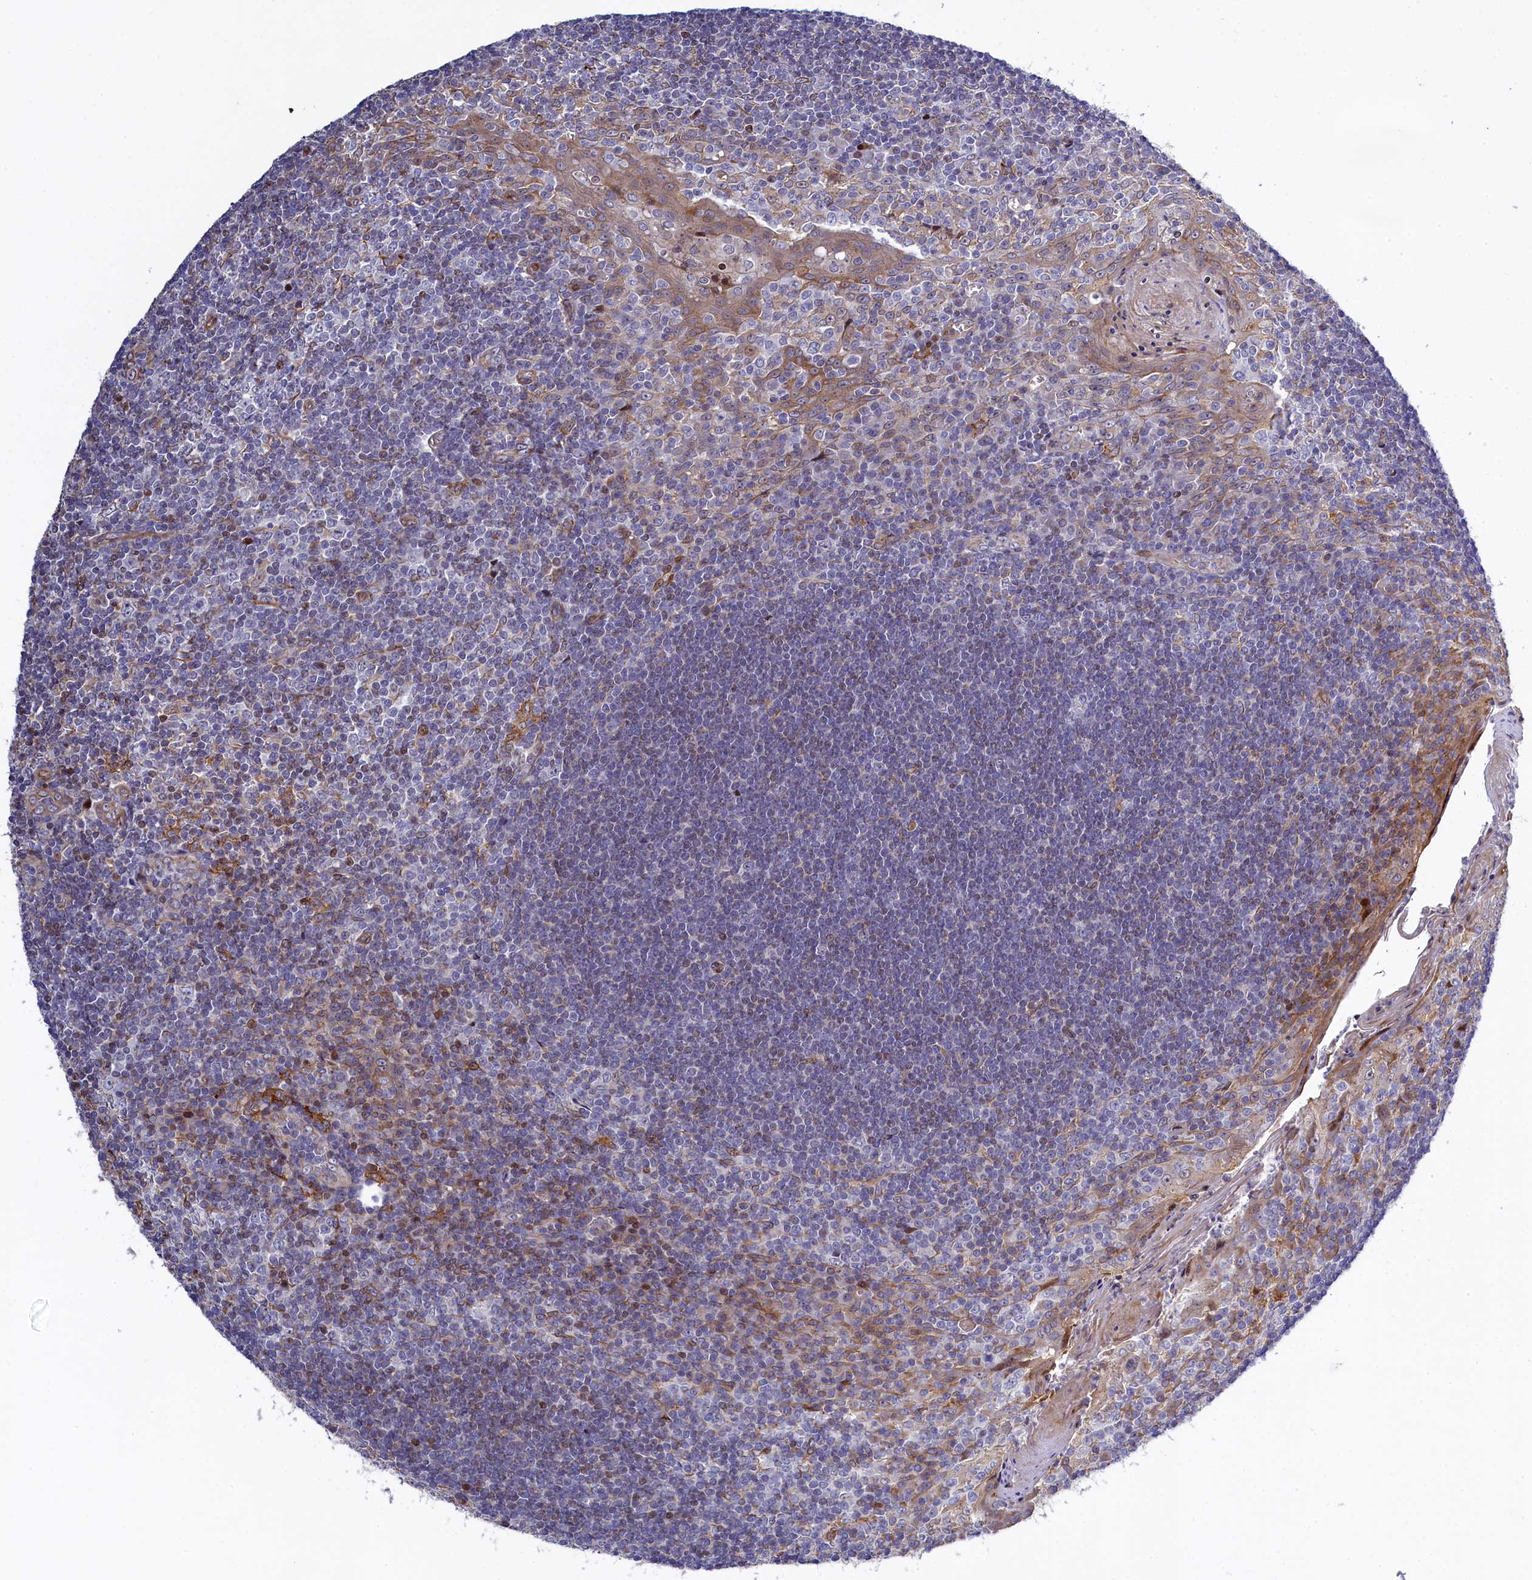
{"staining": {"intensity": "weak", "quantity": "<25%", "location": "cytoplasmic/membranous"}, "tissue": "tonsil", "cell_type": "Germinal center cells", "image_type": "normal", "snomed": [{"axis": "morphology", "description": "Normal tissue, NOS"}, {"axis": "topography", "description": "Tonsil"}], "caption": "Immunohistochemical staining of benign tonsil displays no significant expression in germinal center cells. (DAB (3,3'-diaminobenzidine) IHC, high magnification).", "gene": "TGDS", "patient": {"sex": "male", "age": 27}}